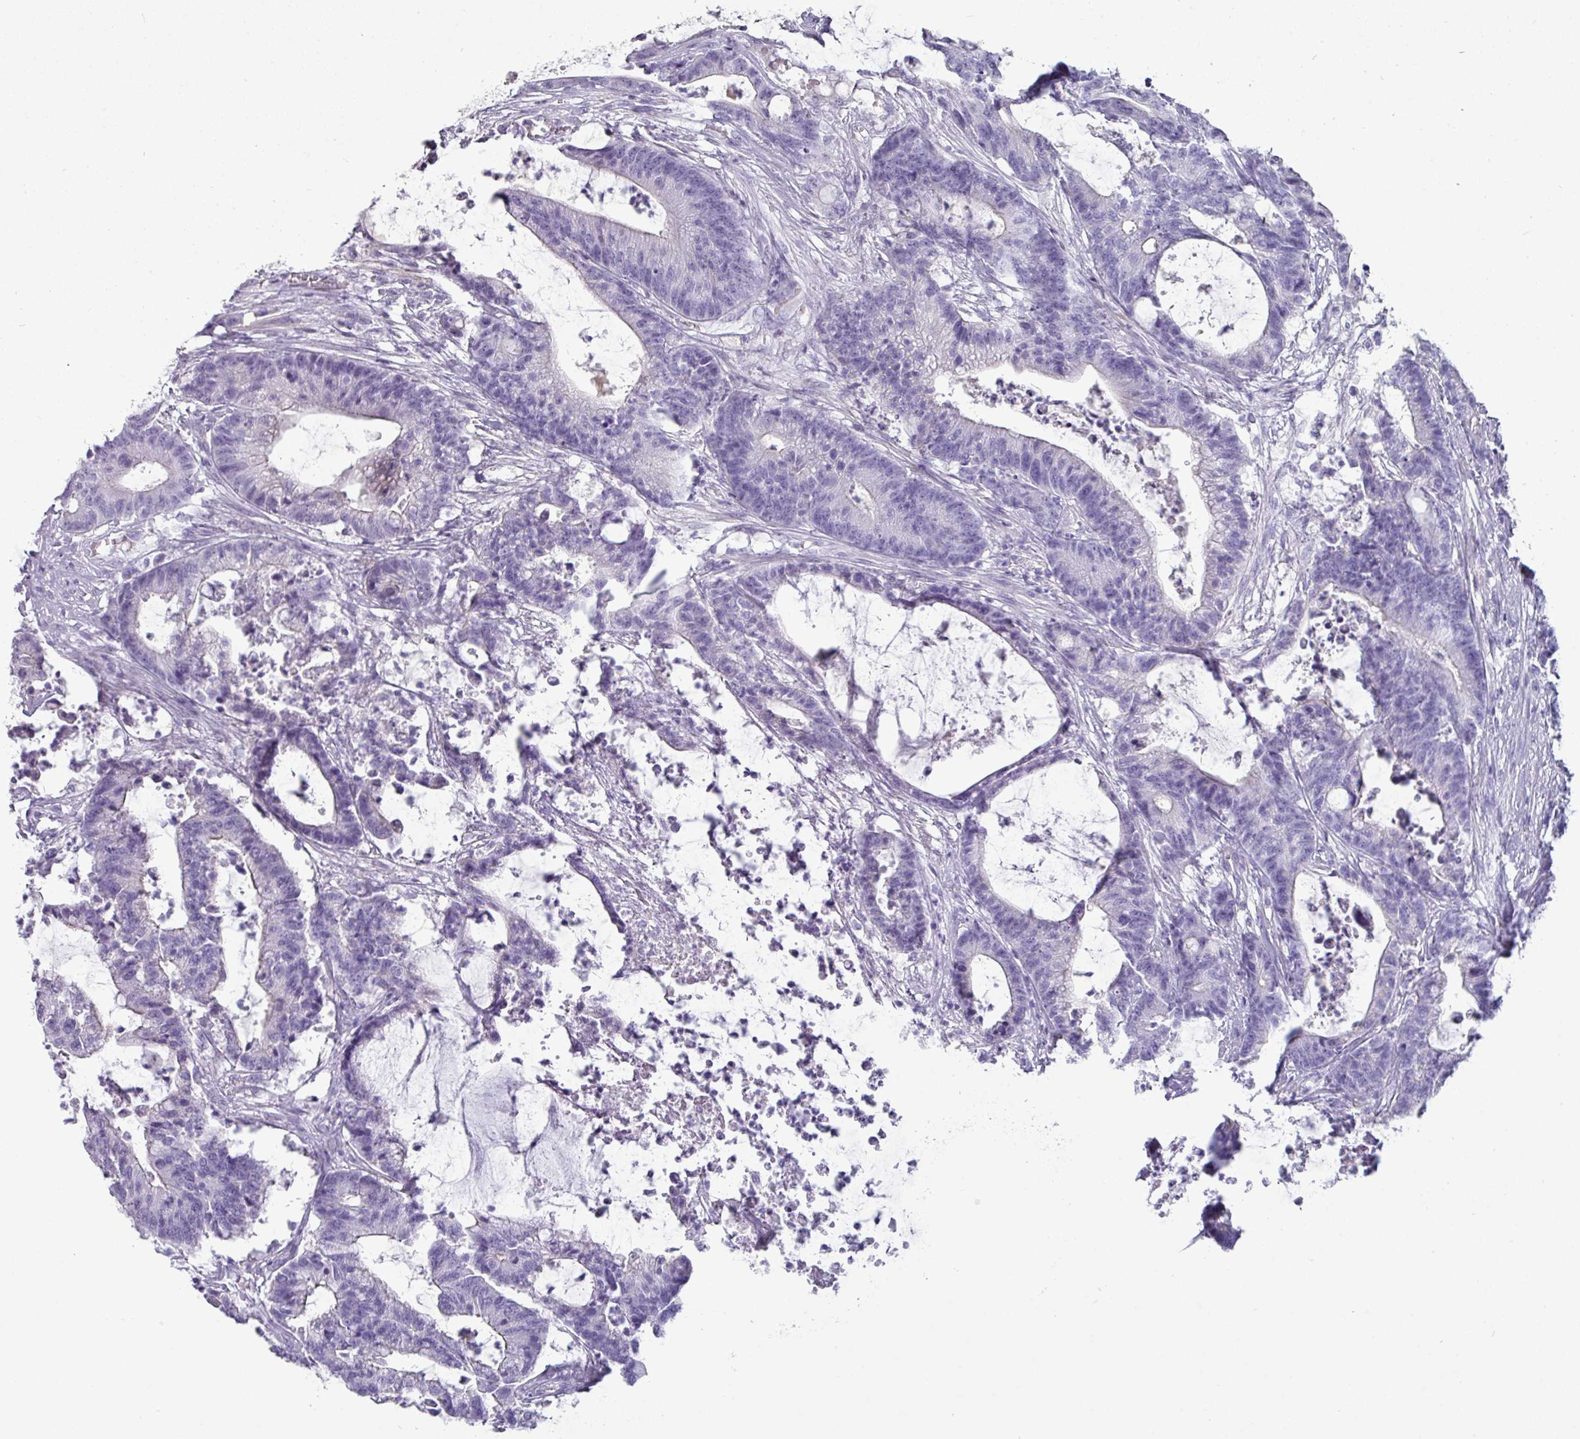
{"staining": {"intensity": "negative", "quantity": "none", "location": "none"}, "tissue": "colorectal cancer", "cell_type": "Tumor cells", "image_type": "cancer", "snomed": [{"axis": "morphology", "description": "Adenocarcinoma, NOS"}, {"axis": "topography", "description": "Colon"}], "caption": "Colorectal cancer (adenocarcinoma) was stained to show a protein in brown. There is no significant staining in tumor cells.", "gene": "GSTA3", "patient": {"sex": "female", "age": 84}}